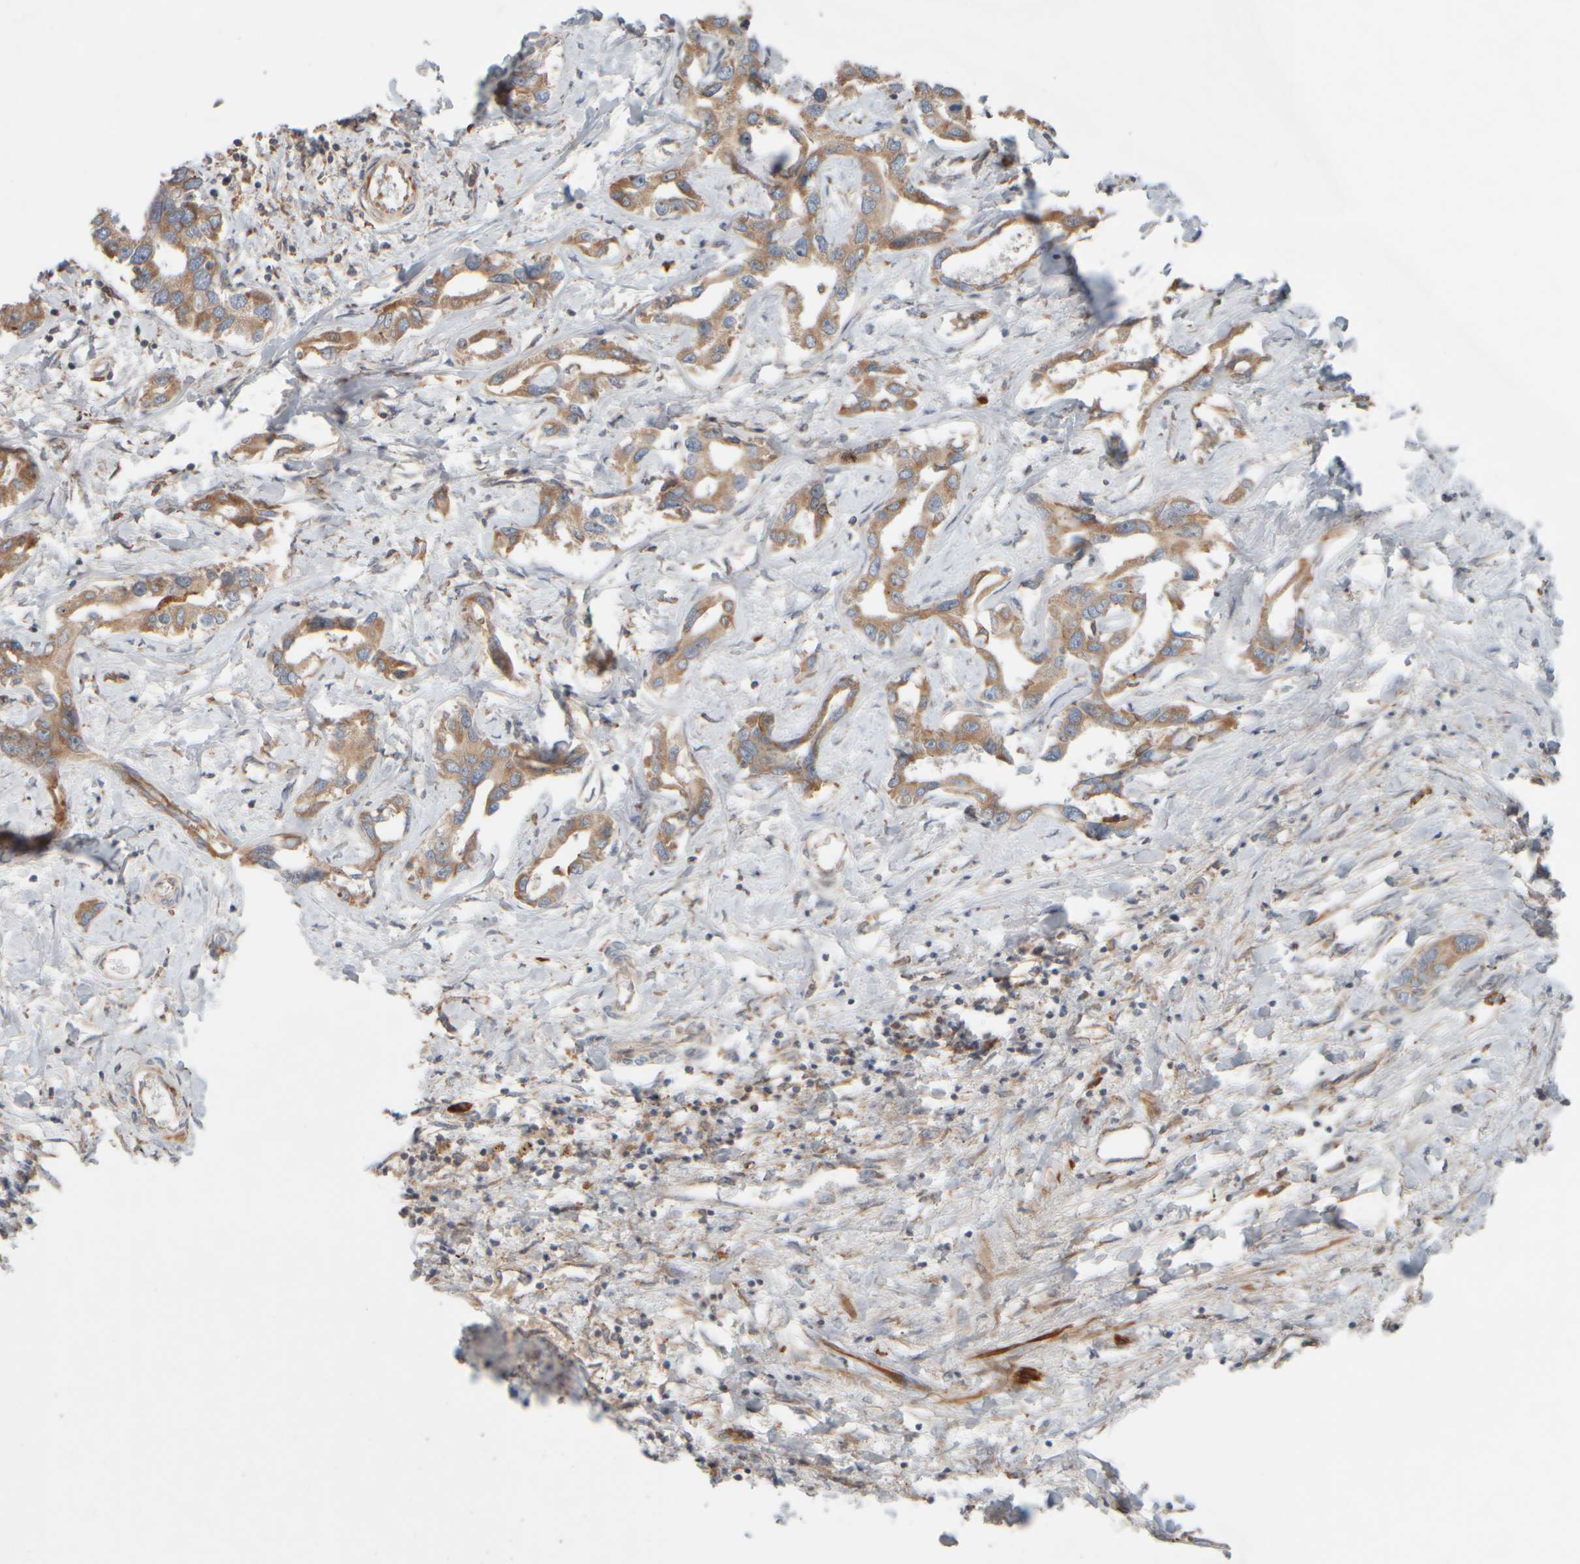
{"staining": {"intensity": "moderate", "quantity": ">75%", "location": "cytoplasmic/membranous"}, "tissue": "liver cancer", "cell_type": "Tumor cells", "image_type": "cancer", "snomed": [{"axis": "morphology", "description": "Cholangiocarcinoma"}, {"axis": "topography", "description": "Liver"}], "caption": "Immunohistochemistry (IHC) staining of liver cholangiocarcinoma, which exhibits medium levels of moderate cytoplasmic/membranous staining in approximately >75% of tumor cells indicating moderate cytoplasmic/membranous protein expression. The staining was performed using DAB (3,3'-diaminobenzidine) (brown) for protein detection and nuclei were counterstained in hematoxylin (blue).", "gene": "EIF2B3", "patient": {"sex": "male", "age": 59}}